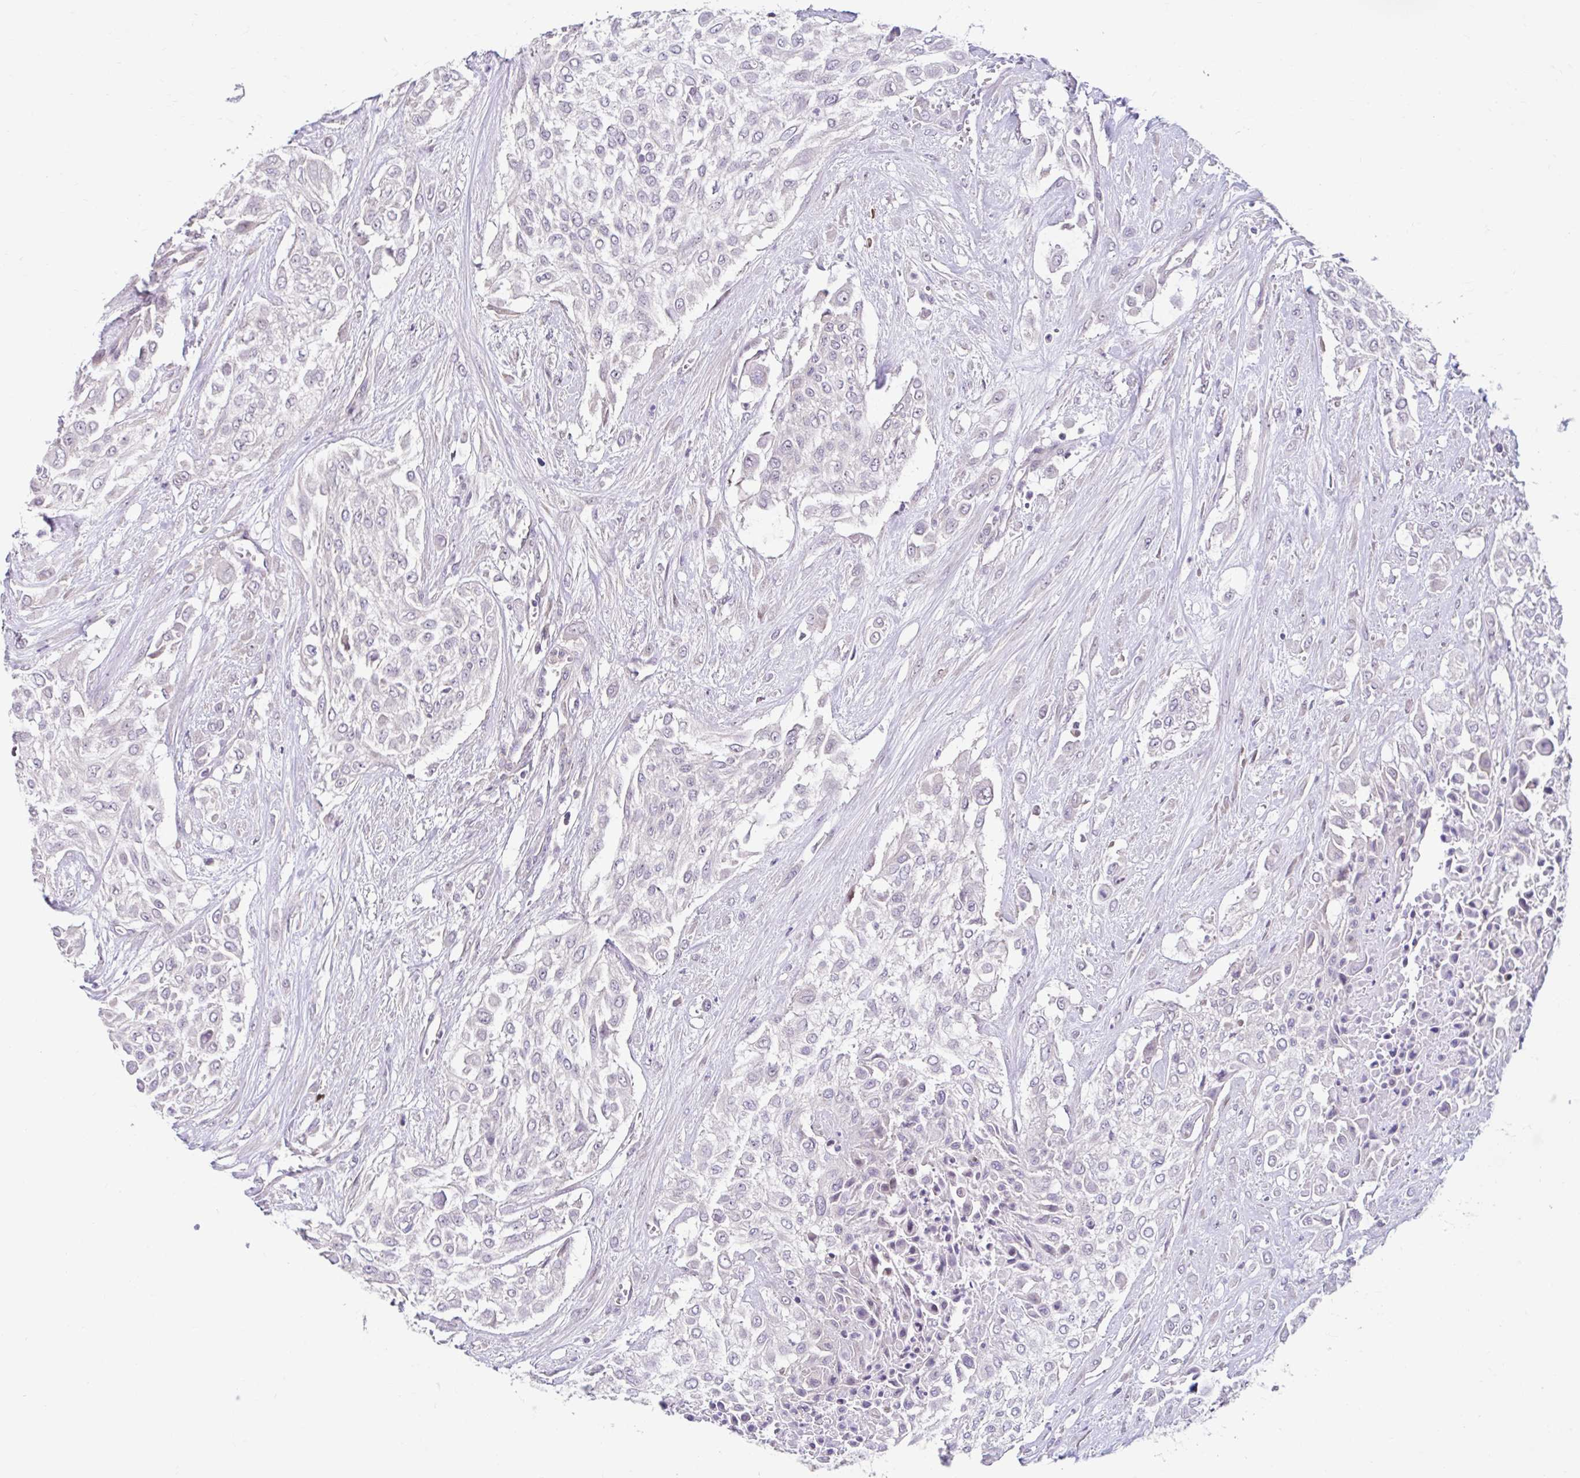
{"staining": {"intensity": "negative", "quantity": "none", "location": "none"}, "tissue": "urothelial cancer", "cell_type": "Tumor cells", "image_type": "cancer", "snomed": [{"axis": "morphology", "description": "Urothelial carcinoma, High grade"}, {"axis": "topography", "description": "Urinary bladder"}], "caption": "A photomicrograph of human high-grade urothelial carcinoma is negative for staining in tumor cells. (Immunohistochemistry, brightfield microscopy, high magnification).", "gene": "NT5C1B", "patient": {"sex": "male", "age": 57}}